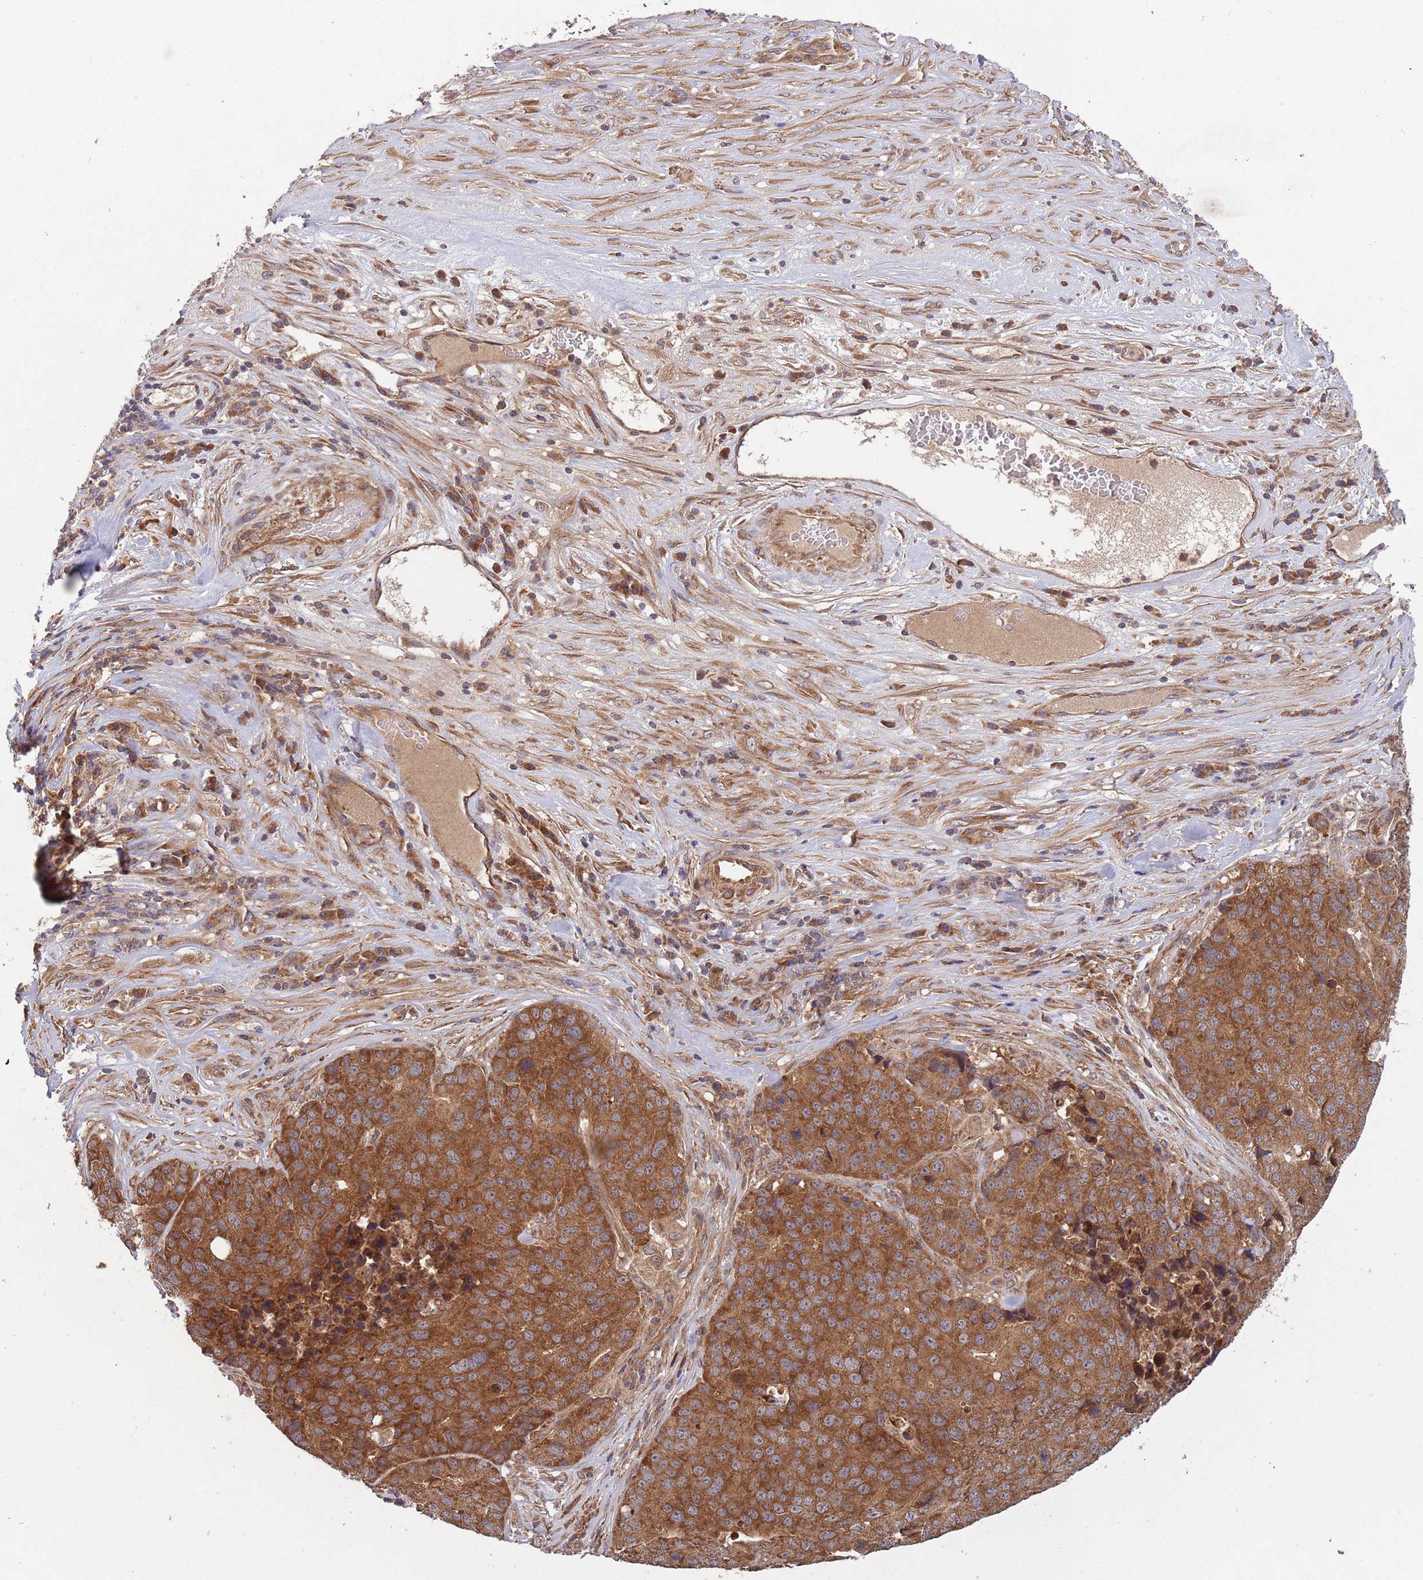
{"staining": {"intensity": "strong", "quantity": ">75%", "location": "cytoplasmic/membranous"}, "tissue": "stomach cancer", "cell_type": "Tumor cells", "image_type": "cancer", "snomed": [{"axis": "morphology", "description": "Adenocarcinoma, NOS"}, {"axis": "topography", "description": "Stomach"}], "caption": "Stomach adenocarcinoma was stained to show a protein in brown. There is high levels of strong cytoplasmic/membranous expression in about >75% of tumor cells. Using DAB (3,3'-diaminobenzidine) (brown) and hematoxylin (blue) stains, captured at high magnification using brightfield microscopy.", "gene": "MFNG", "patient": {"sex": "male", "age": 71}}